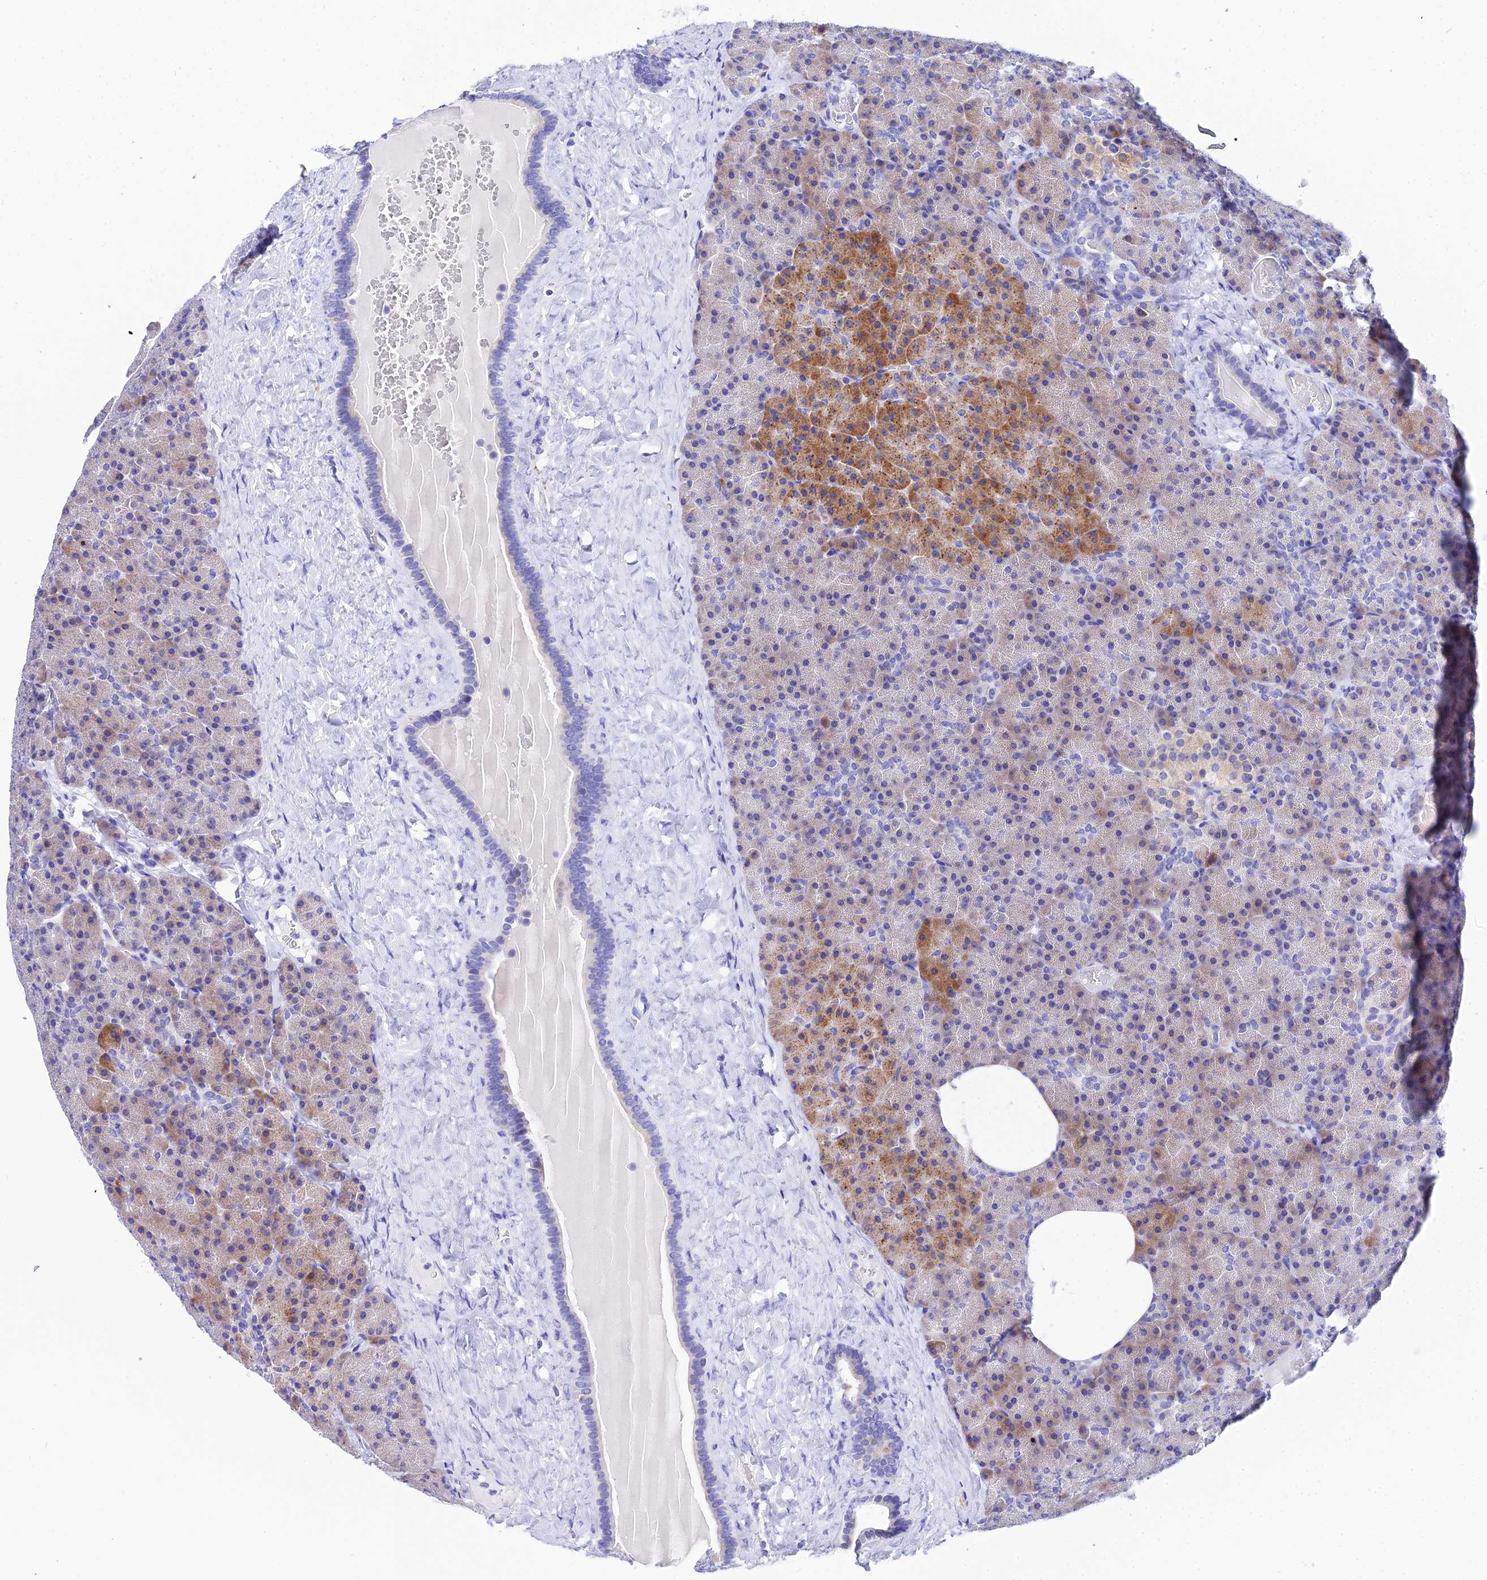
{"staining": {"intensity": "moderate", "quantity": "<25%", "location": "cytoplasmic/membranous"}, "tissue": "pancreas", "cell_type": "Exocrine glandular cells", "image_type": "normal", "snomed": [{"axis": "morphology", "description": "Normal tissue, NOS"}, {"axis": "morphology", "description": "Carcinoid, malignant, NOS"}, {"axis": "topography", "description": "Pancreas"}], "caption": "This image reveals immunohistochemistry staining of normal human pancreas, with low moderate cytoplasmic/membranous positivity in about <25% of exocrine glandular cells.", "gene": "CEP41", "patient": {"sex": "female", "age": 35}}